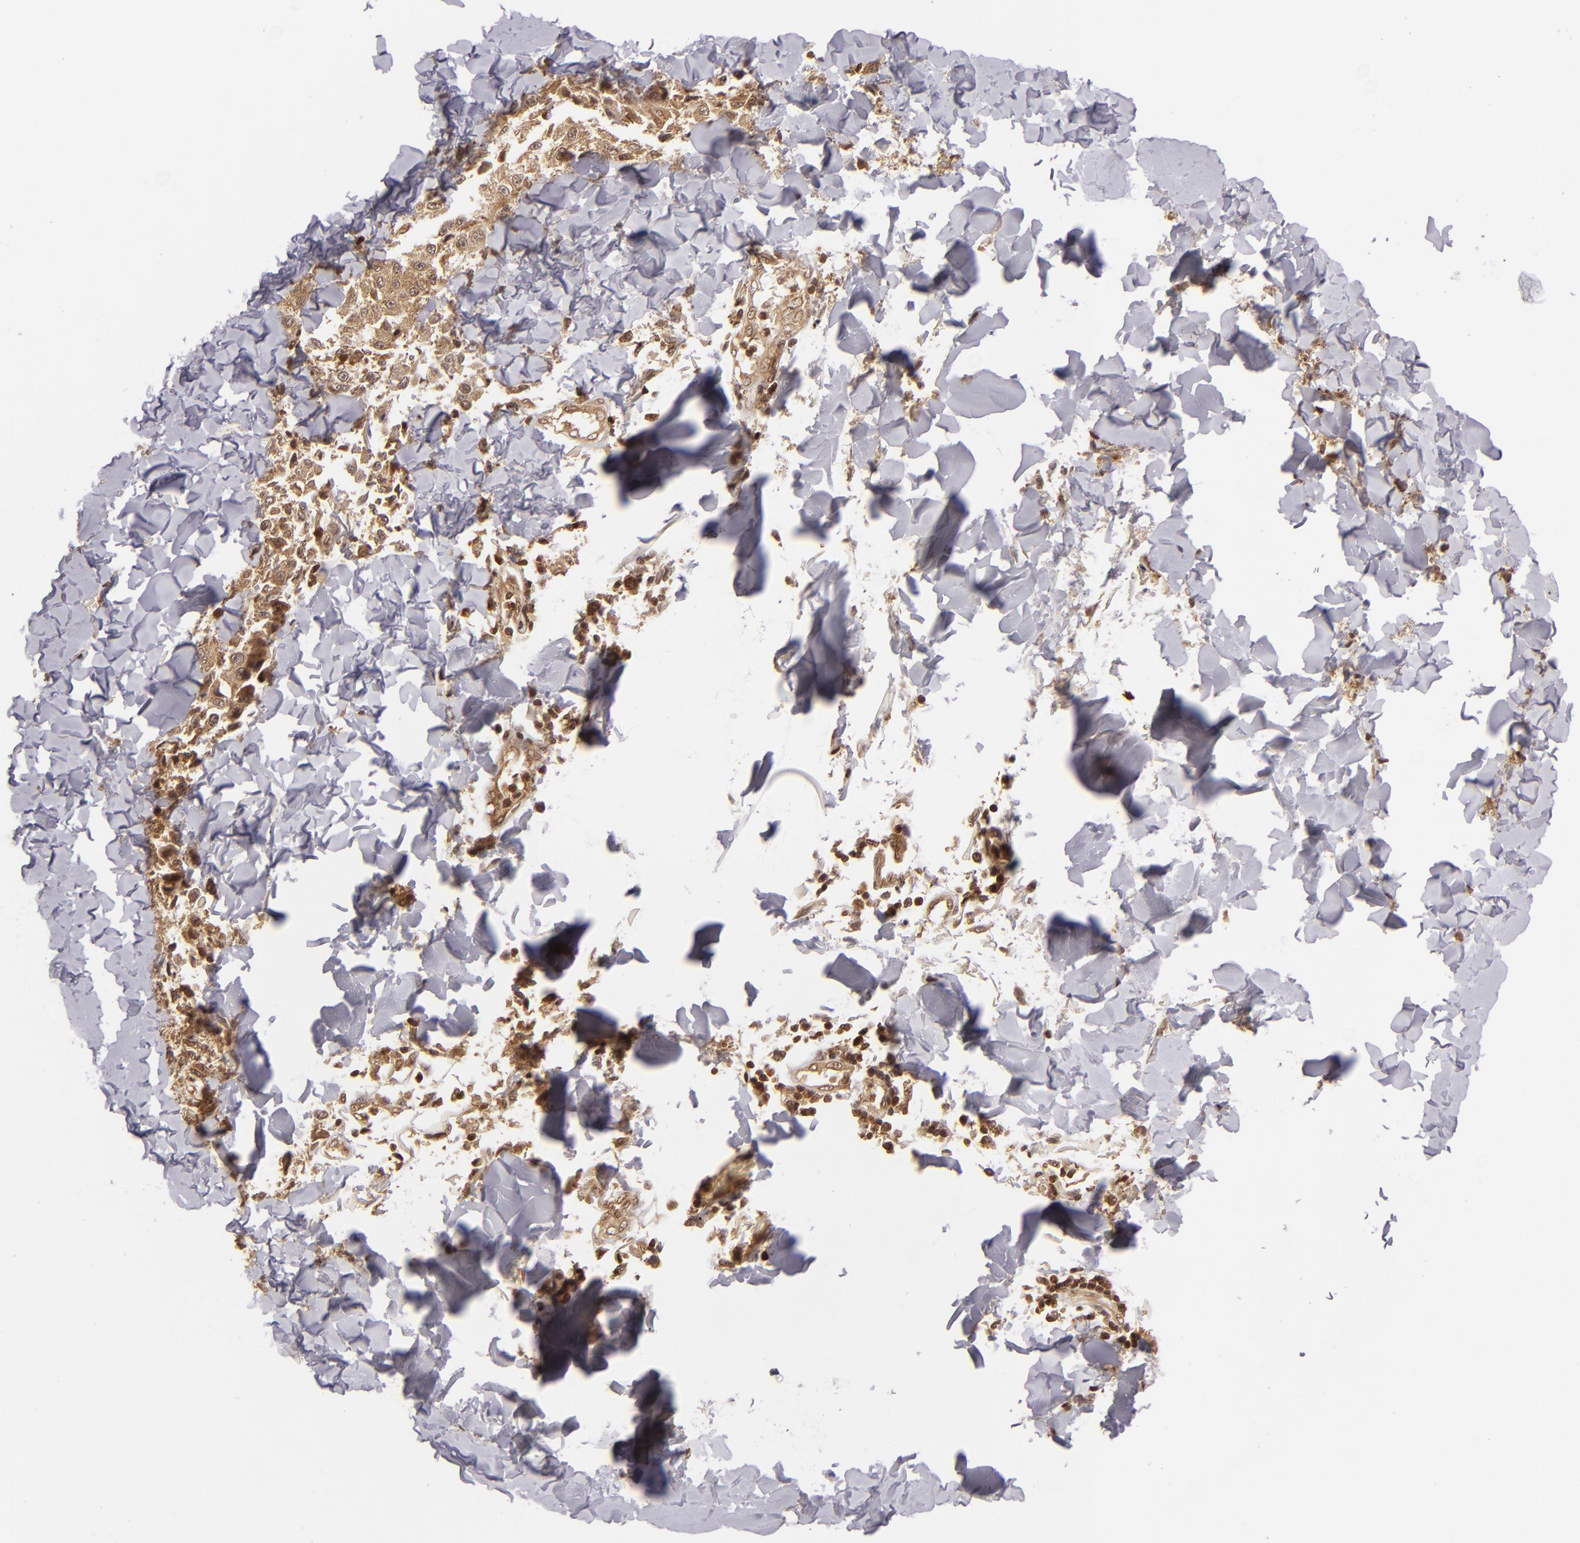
{"staining": {"intensity": "strong", "quantity": ">75%", "location": "cytoplasmic/membranous,nuclear"}, "tissue": "melanoma", "cell_type": "Tumor cells", "image_type": "cancer", "snomed": [{"axis": "morphology", "description": "Malignant melanoma, NOS"}, {"axis": "topography", "description": "Skin"}], "caption": "Malignant melanoma stained with DAB (3,3'-diaminobenzidine) immunohistochemistry (IHC) reveals high levels of strong cytoplasmic/membranous and nuclear expression in about >75% of tumor cells.", "gene": "ZBTB33", "patient": {"sex": "female", "age": 64}}